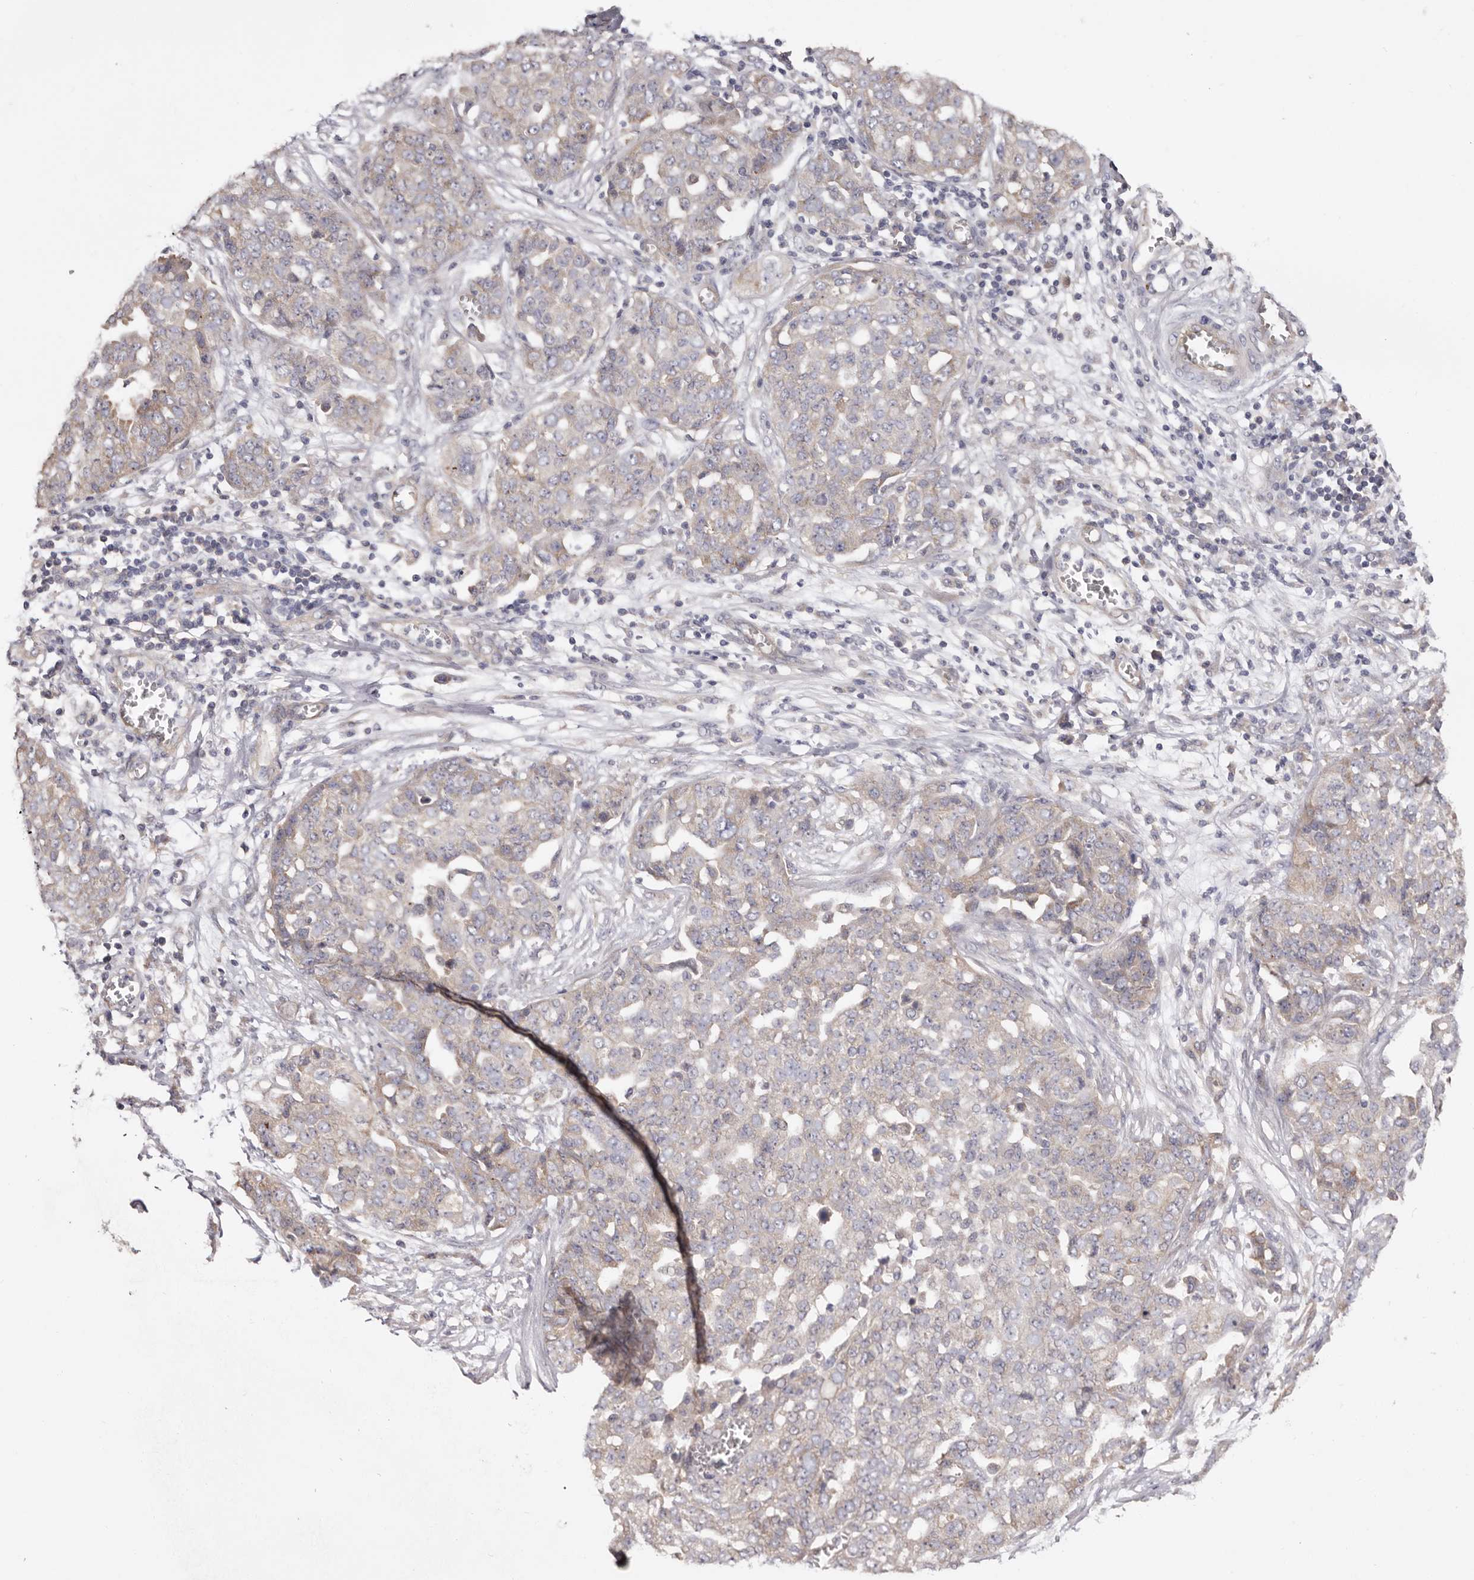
{"staining": {"intensity": "weak", "quantity": "<25%", "location": "cytoplasmic/membranous"}, "tissue": "ovarian cancer", "cell_type": "Tumor cells", "image_type": "cancer", "snomed": [{"axis": "morphology", "description": "Cystadenocarcinoma, serous, NOS"}, {"axis": "topography", "description": "Soft tissue"}, {"axis": "topography", "description": "Ovary"}], "caption": "A micrograph of ovarian serous cystadenocarcinoma stained for a protein demonstrates no brown staining in tumor cells.", "gene": "FAM167B", "patient": {"sex": "female", "age": 57}}